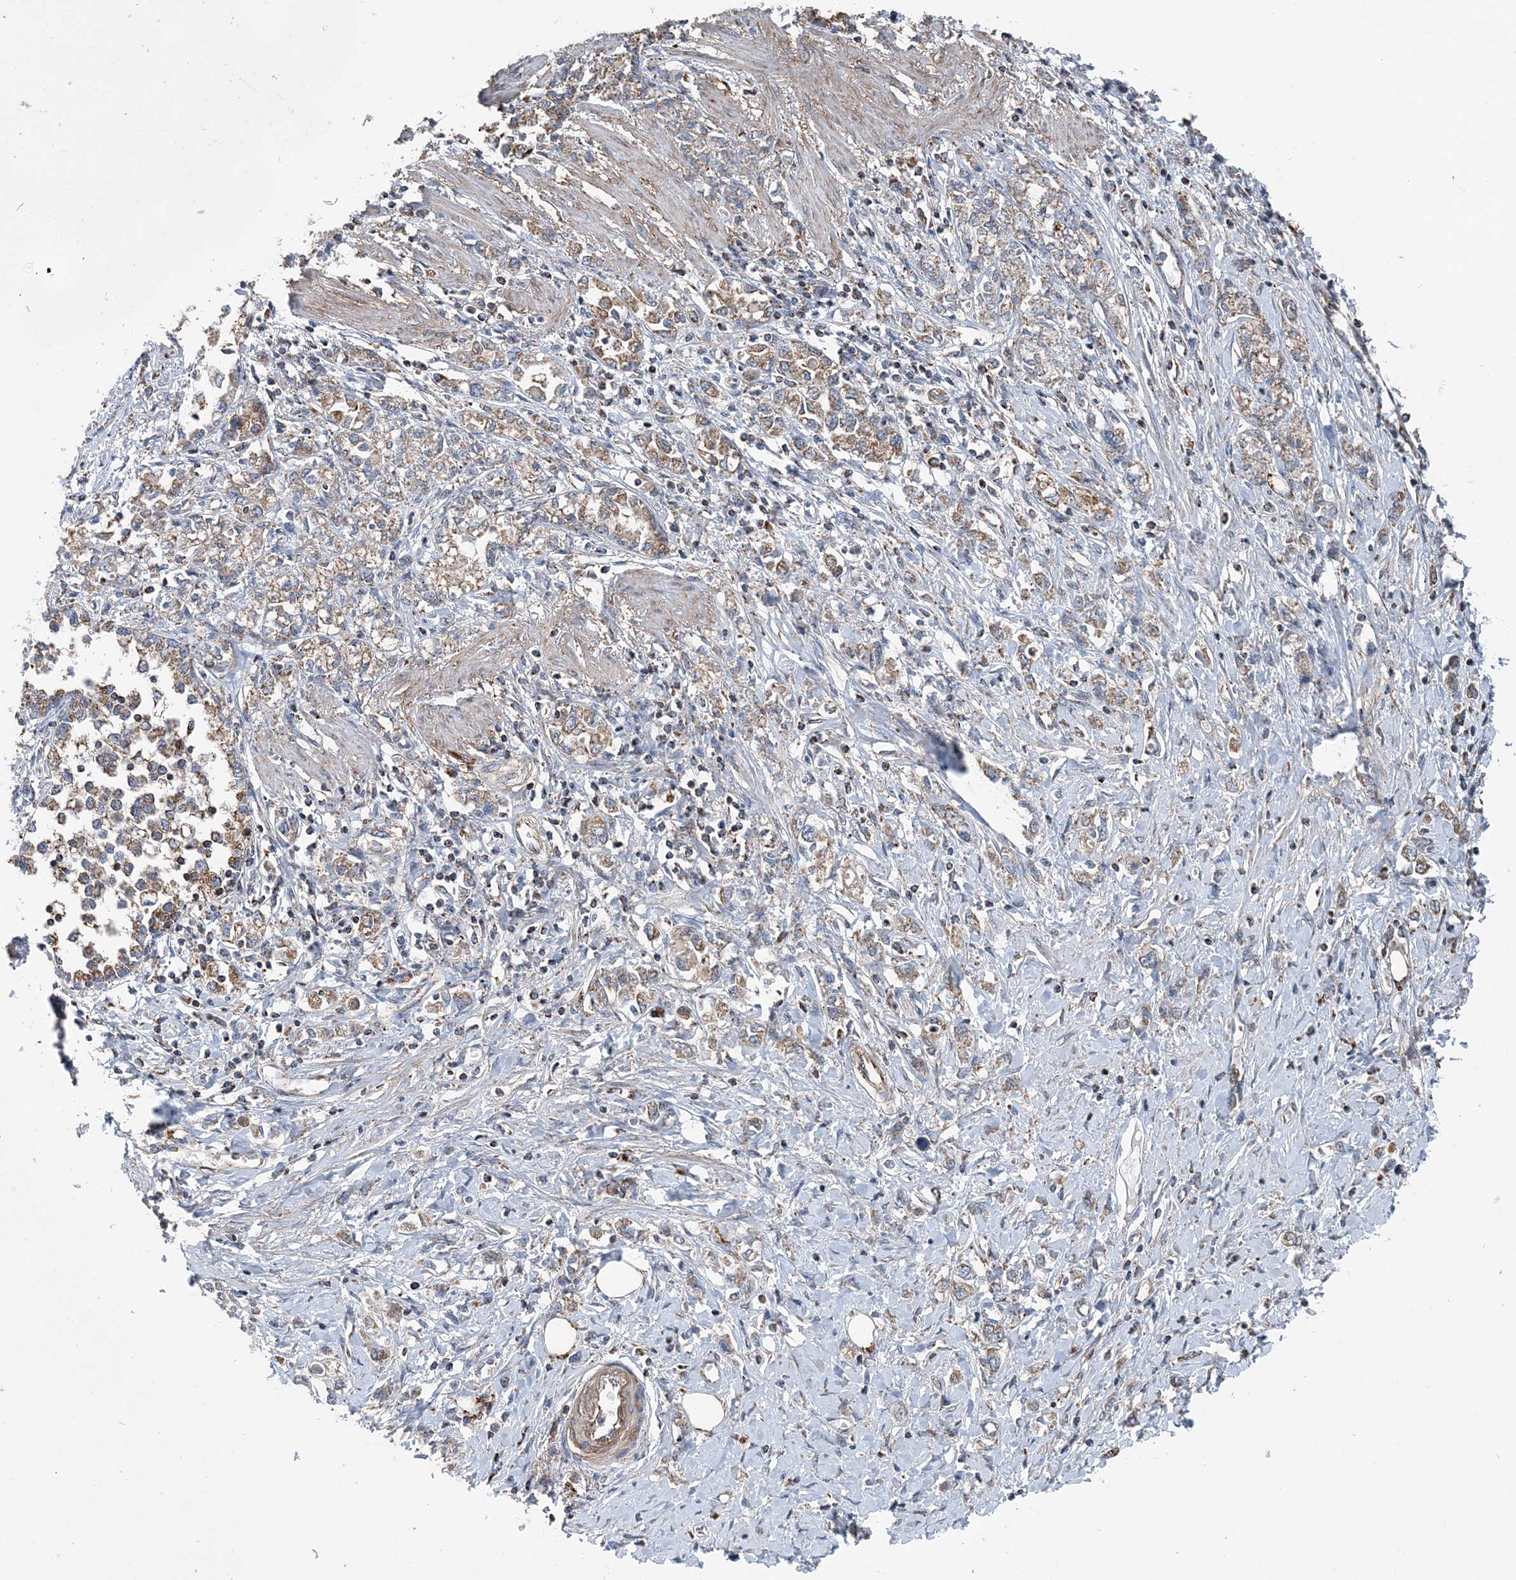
{"staining": {"intensity": "weak", "quantity": ">75%", "location": "cytoplasmic/membranous"}, "tissue": "stomach cancer", "cell_type": "Tumor cells", "image_type": "cancer", "snomed": [{"axis": "morphology", "description": "Adenocarcinoma, NOS"}, {"axis": "topography", "description": "Stomach"}], "caption": "Adenocarcinoma (stomach) was stained to show a protein in brown. There is low levels of weak cytoplasmic/membranous staining in approximately >75% of tumor cells.", "gene": "SPRY2", "patient": {"sex": "female", "age": 76}}